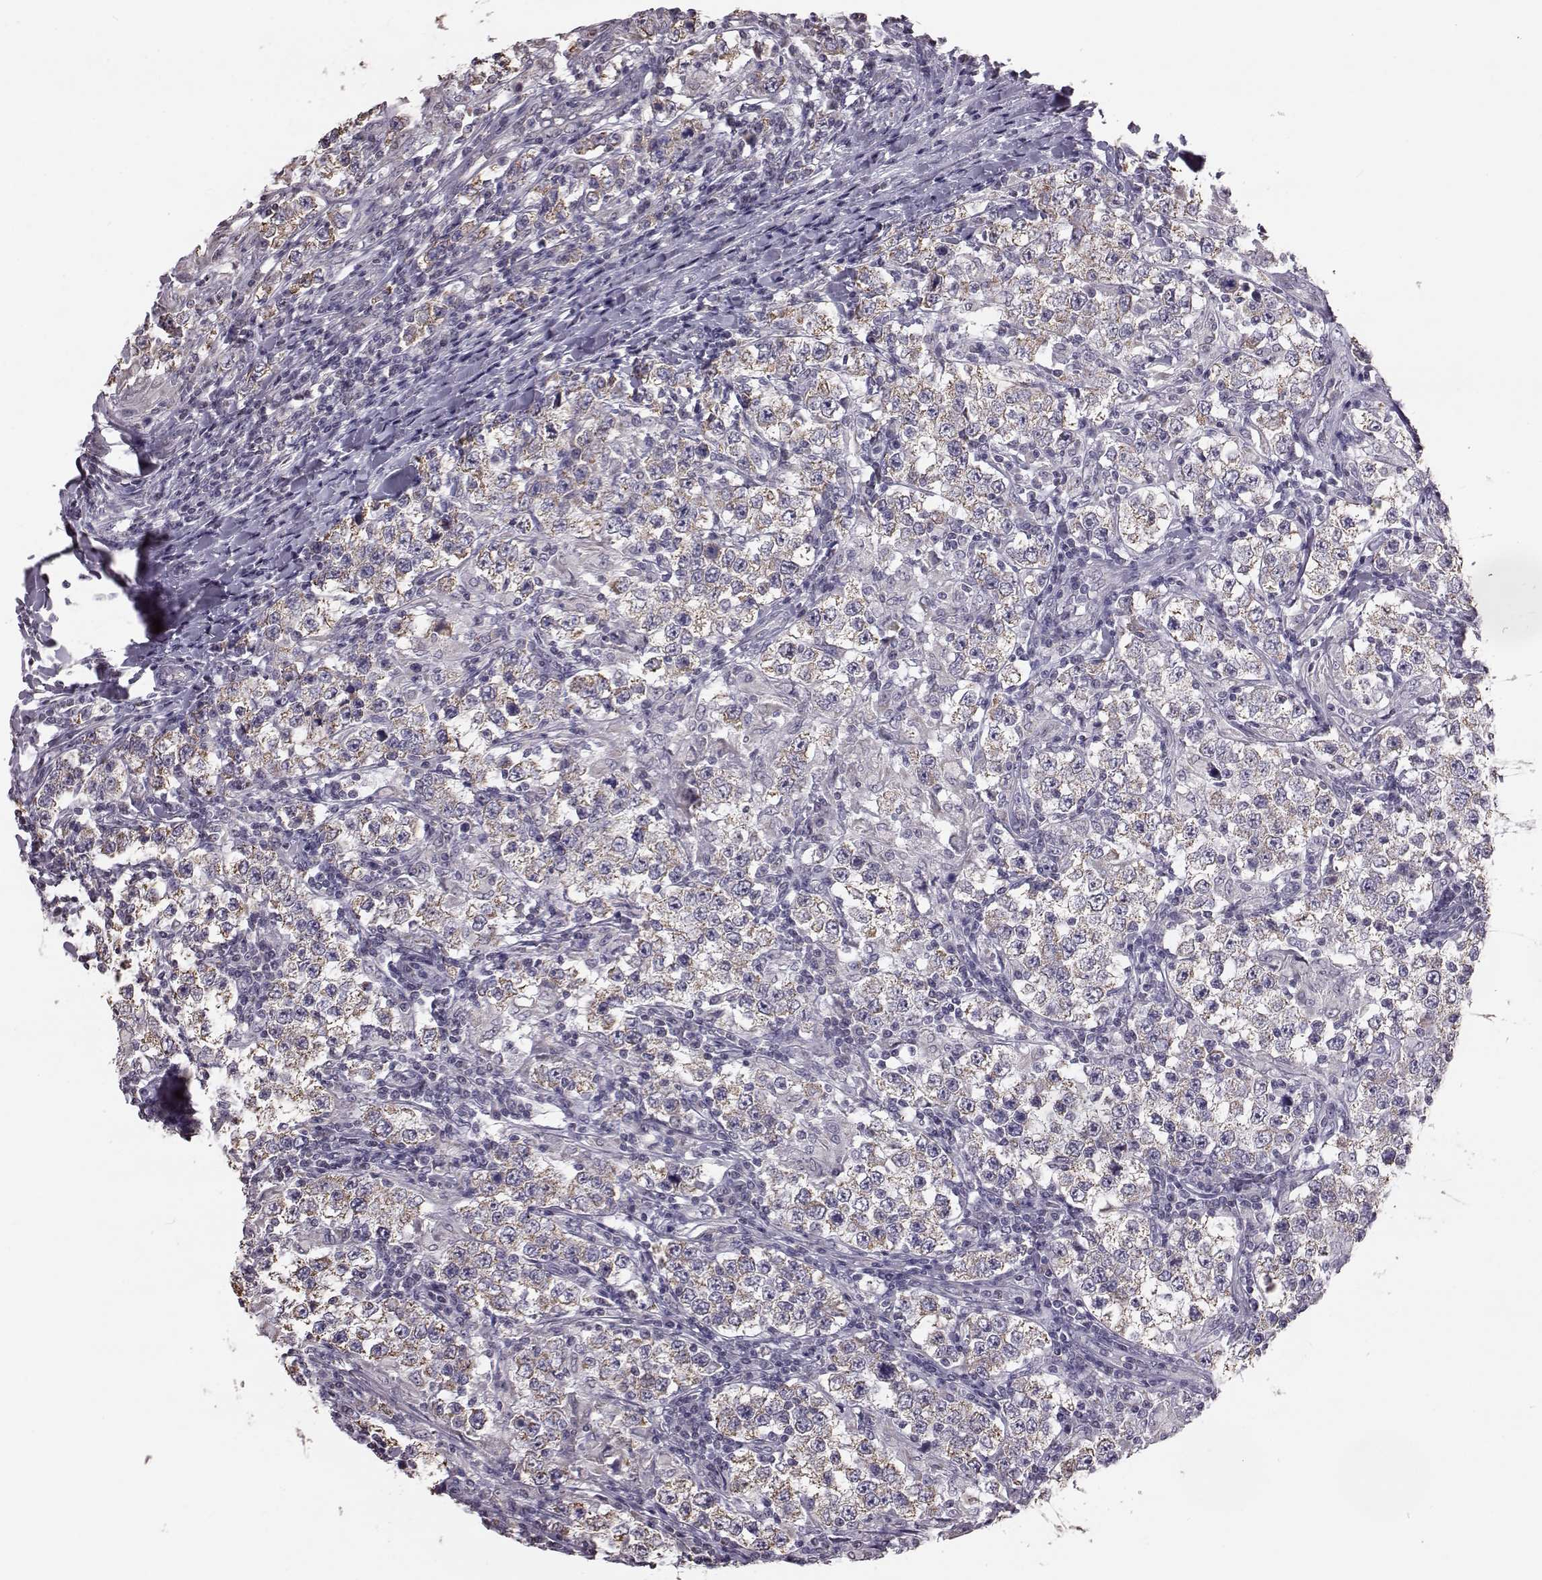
{"staining": {"intensity": "weak", "quantity": "<25%", "location": "cytoplasmic/membranous"}, "tissue": "testis cancer", "cell_type": "Tumor cells", "image_type": "cancer", "snomed": [{"axis": "morphology", "description": "Seminoma, NOS"}, {"axis": "morphology", "description": "Carcinoma, Embryonal, NOS"}, {"axis": "topography", "description": "Testis"}], "caption": "DAB (3,3'-diaminobenzidine) immunohistochemical staining of testis cancer reveals no significant positivity in tumor cells.", "gene": "ALDH3A1", "patient": {"sex": "male", "age": 41}}